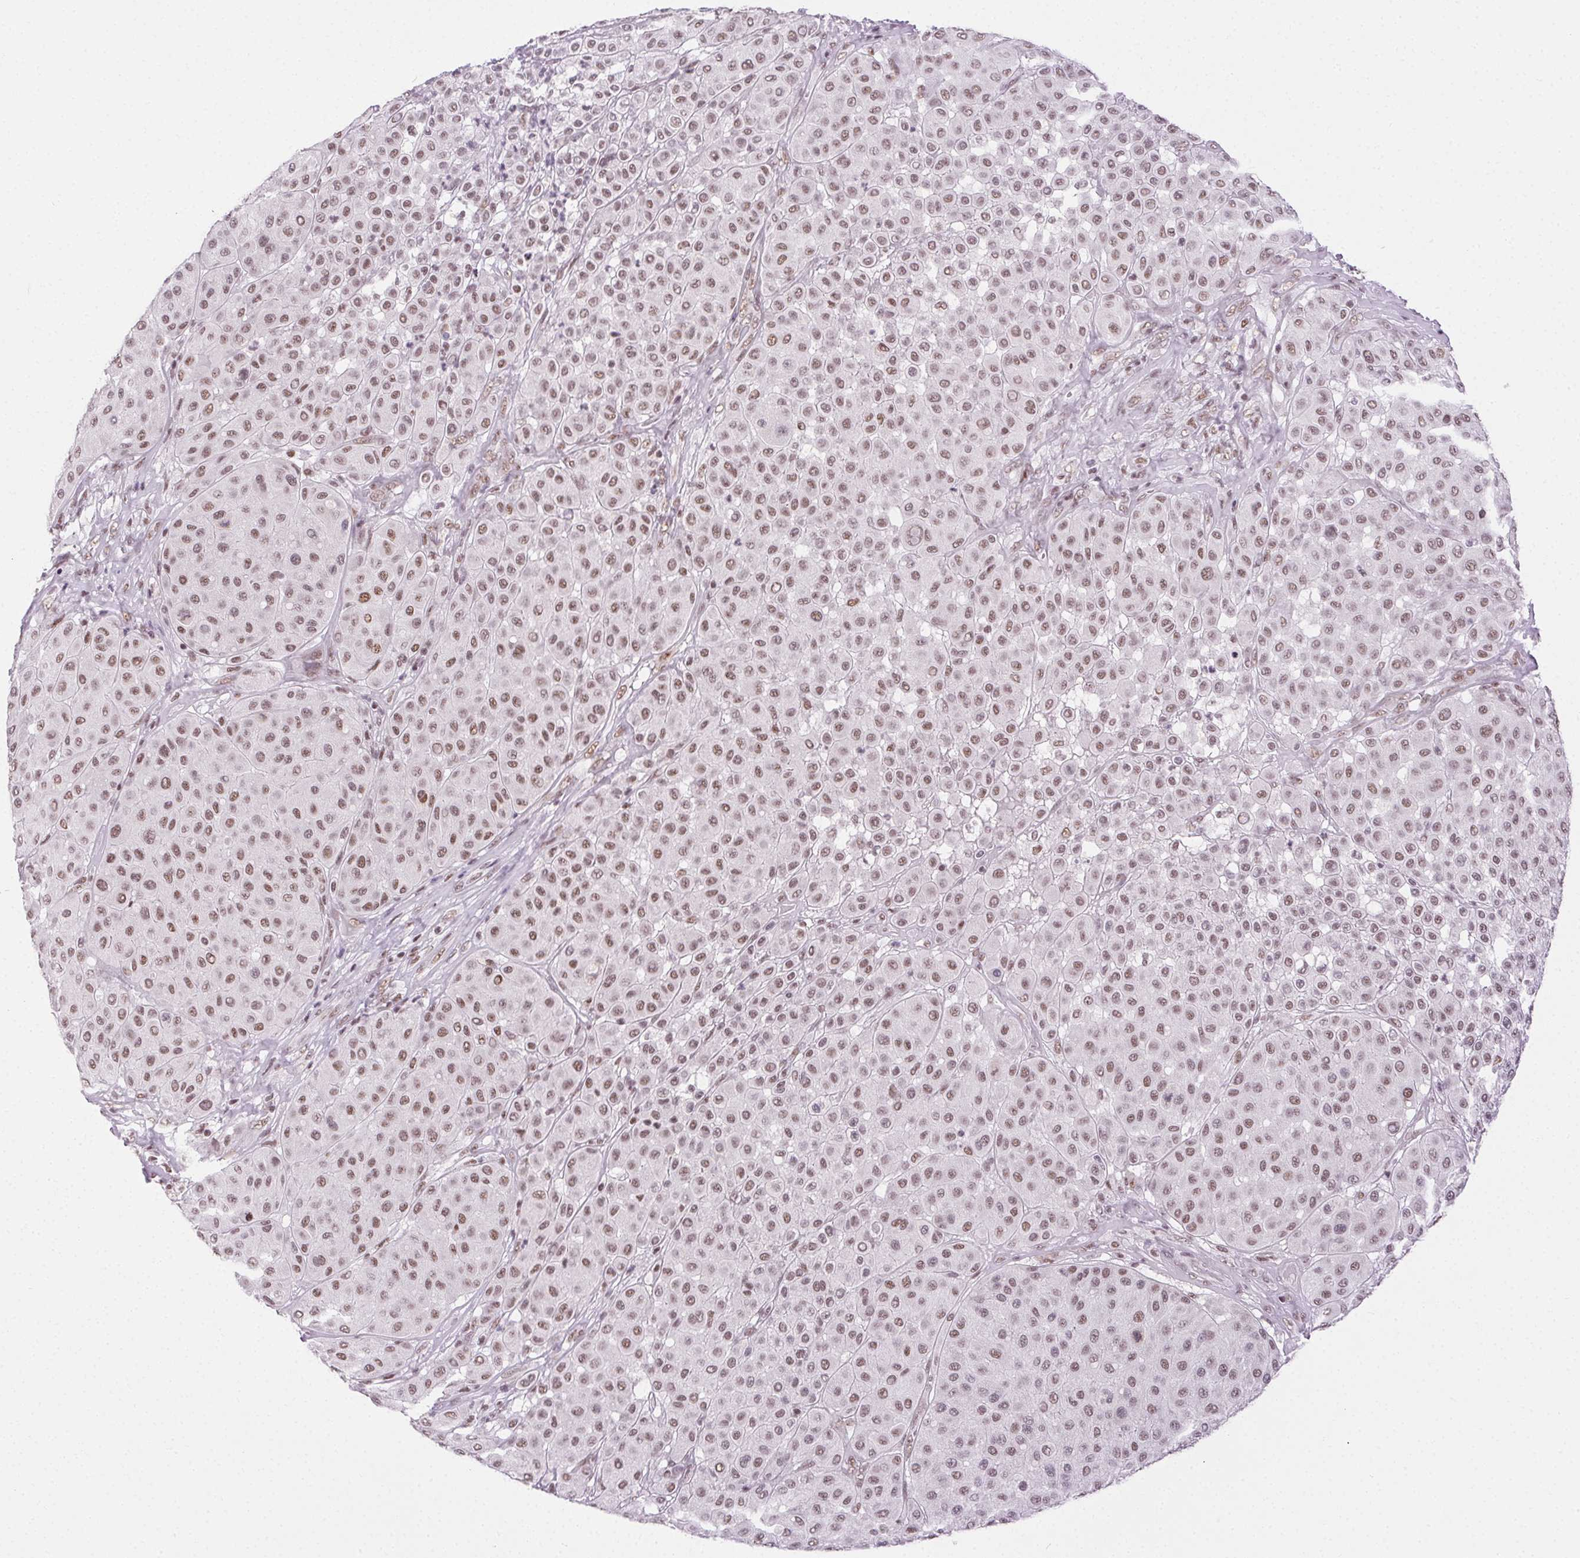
{"staining": {"intensity": "moderate", "quantity": ">75%", "location": "nuclear"}, "tissue": "melanoma", "cell_type": "Tumor cells", "image_type": "cancer", "snomed": [{"axis": "morphology", "description": "Malignant melanoma, Metastatic site"}, {"axis": "topography", "description": "Smooth muscle"}], "caption": "The photomicrograph shows staining of malignant melanoma (metastatic site), revealing moderate nuclear protein staining (brown color) within tumor cells.", "gene": "TRA2B", "patient": {"sex": "male", "age": 41}}